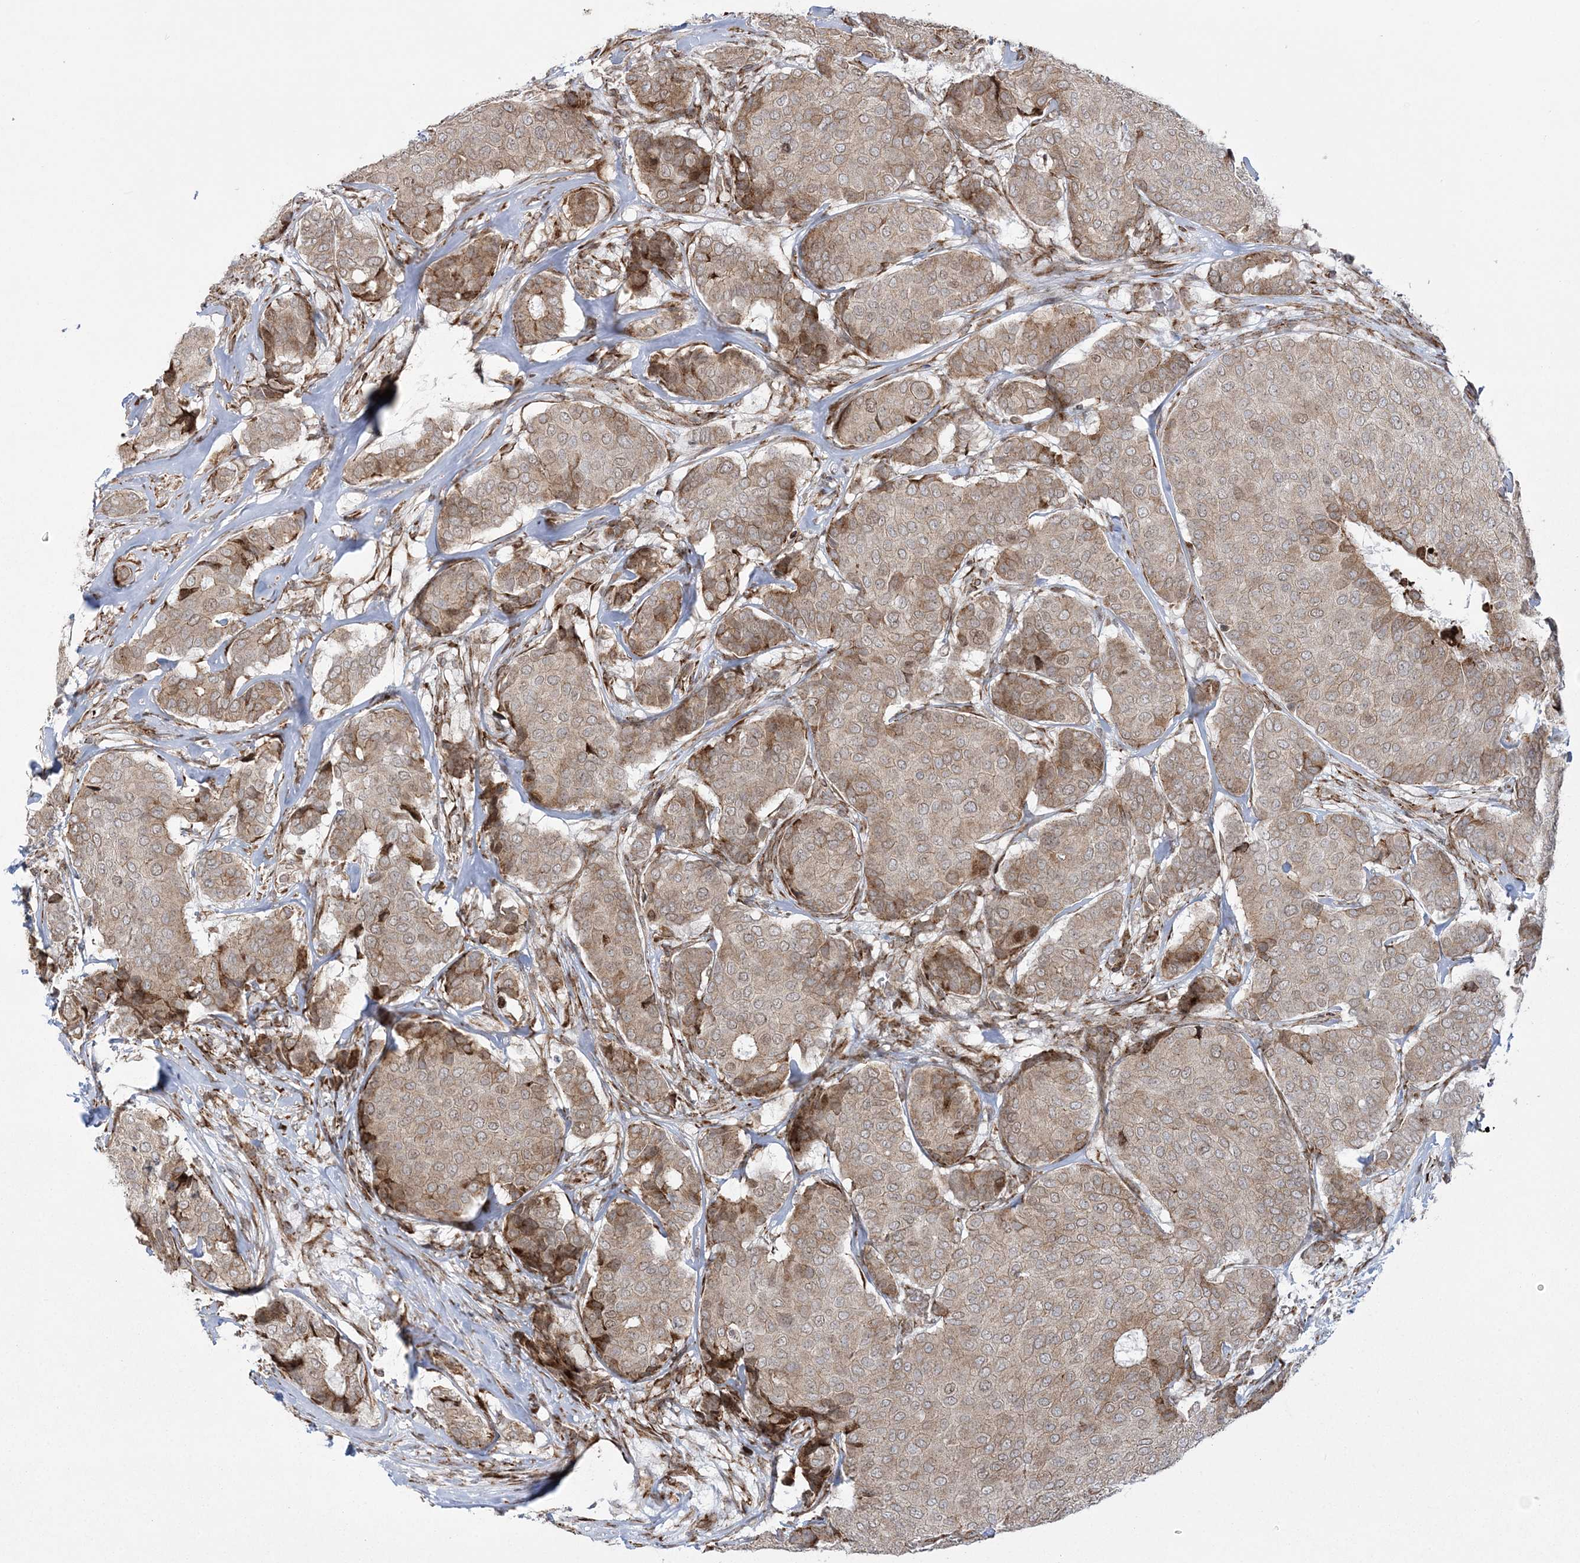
{"staining": {"intensity": "moderate", "quantity": ">75%", "location": "cytoplasmic/membranous"}, "tissue": "breast cancer", "cell_type": "Tumor cells", "image_type": "cancer", "snomed": [{"axis": "morphology", "description": "Duct carcinoma"}, {"axis": "topography", "description": "Breast"}], "caption": "Infiltrating ductal carcinoma (breast) stained with DAB (3,3'-diaminobenzidine) IHC exhibits medium levels of moderate cytoplasmic/membranous expression in about >75% of tumor cells. The protein is shown in brown color, while the nuclei are stained blue.", "gene": "EFCAB12", "patient": {"sex": "female", "age": 75}}